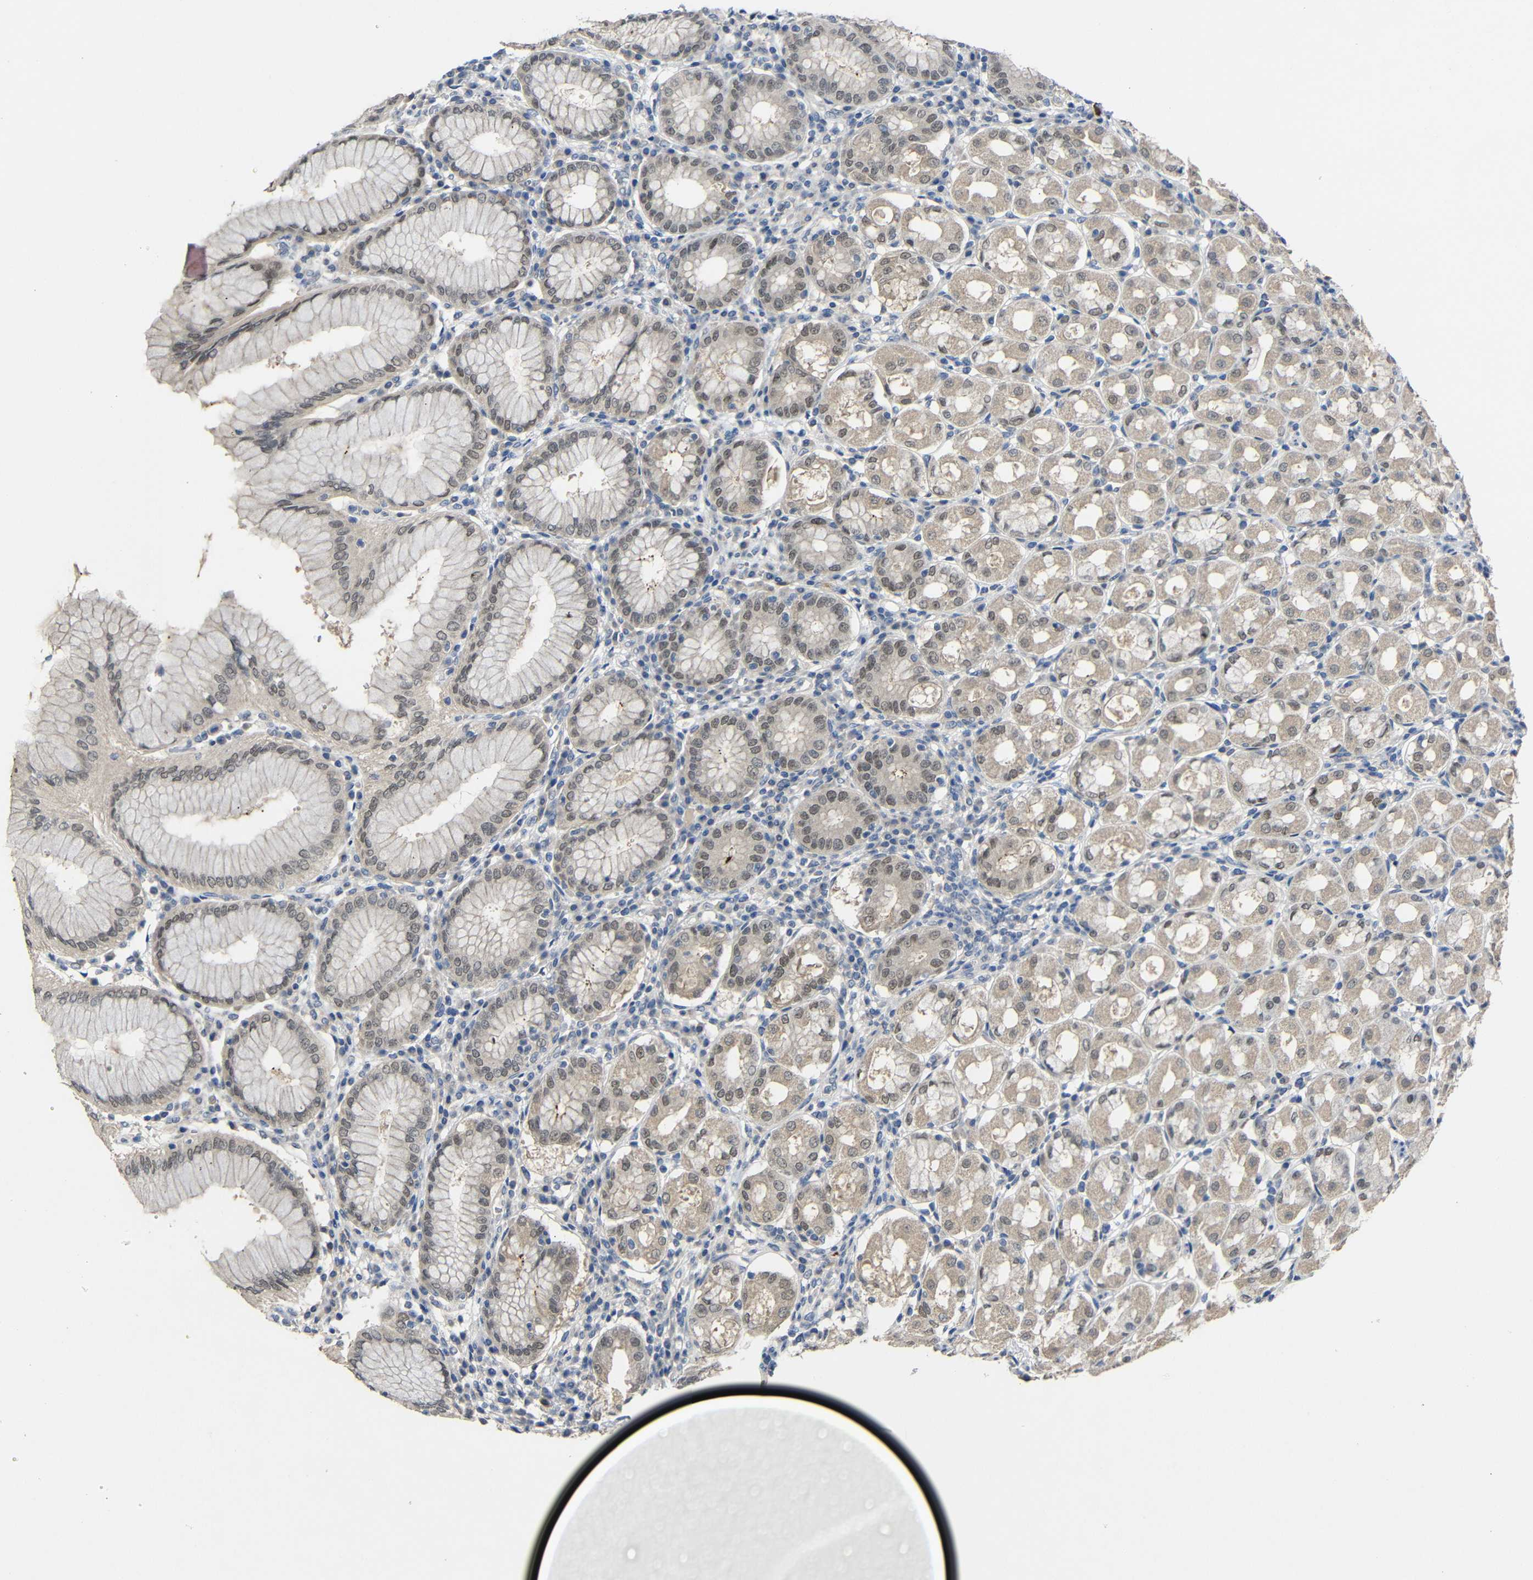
{"staining": {"intensity": "weak", "quantity": ">75%", "location": "cytoplasmic/membranous,nuclear"}, "tissue": "stomach", "cell_type": "Glandular cells", "image_type": "normal", "snomed": [{"axis": "morphology", "description": "Normal tissue, NOS"}, {"axis": "topography", "description": "Stomach"}, {"axis": "topography", "description": "Stomach, lower"}], "caption": "High-magnification brightfield microscopy of benign stomach stained with DAB (3,3'-diaminobenzidine) (brown) and counterstained with hematoxylin (blue). glandular cells exhibit weak cytoplasmic/membranous,nuclear staining is identified in about>75% of cells.", "gene": "HNF1A", "patient": {"sex": "female", "age": 56}}